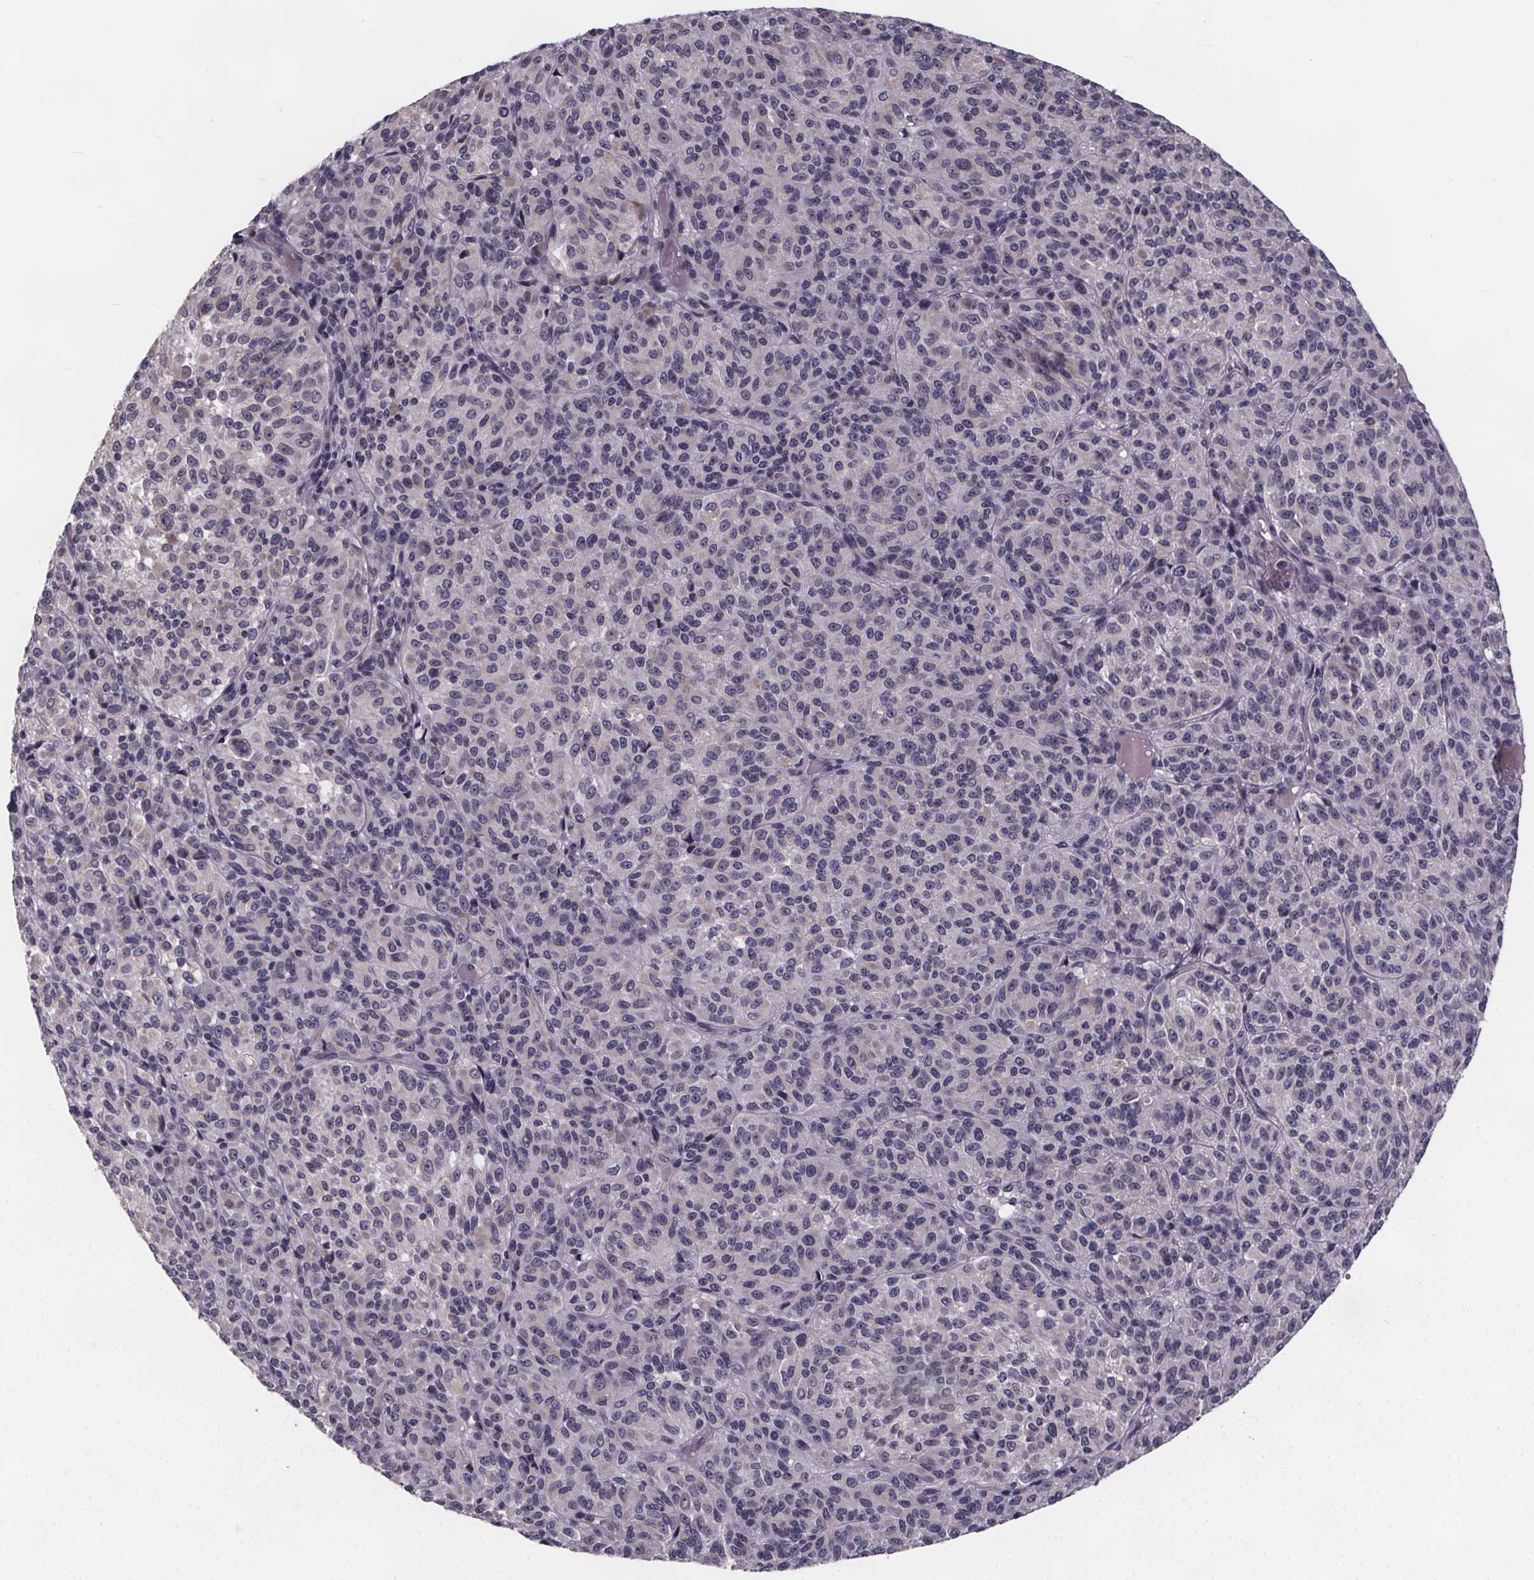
{"staining": {"intensity": "negative", "quantity": "none", "location": "none"}, "tissue": "melanoma", "cell_type": "Tumor cells", "image_type": "cancer", "snomed": [{"axis": "morphology", "description": "Malignant melanoma, Metastatic site"}, {"axis": "topography", "description": "Brain"}], "caption": "Immunohistochemistry (IHC) micrograph of melanoma stained for a protein (brown), which shows no staining in tumor cells.", "gene": "FAM181B", "patient": {"sex": "female", "age": 56}}